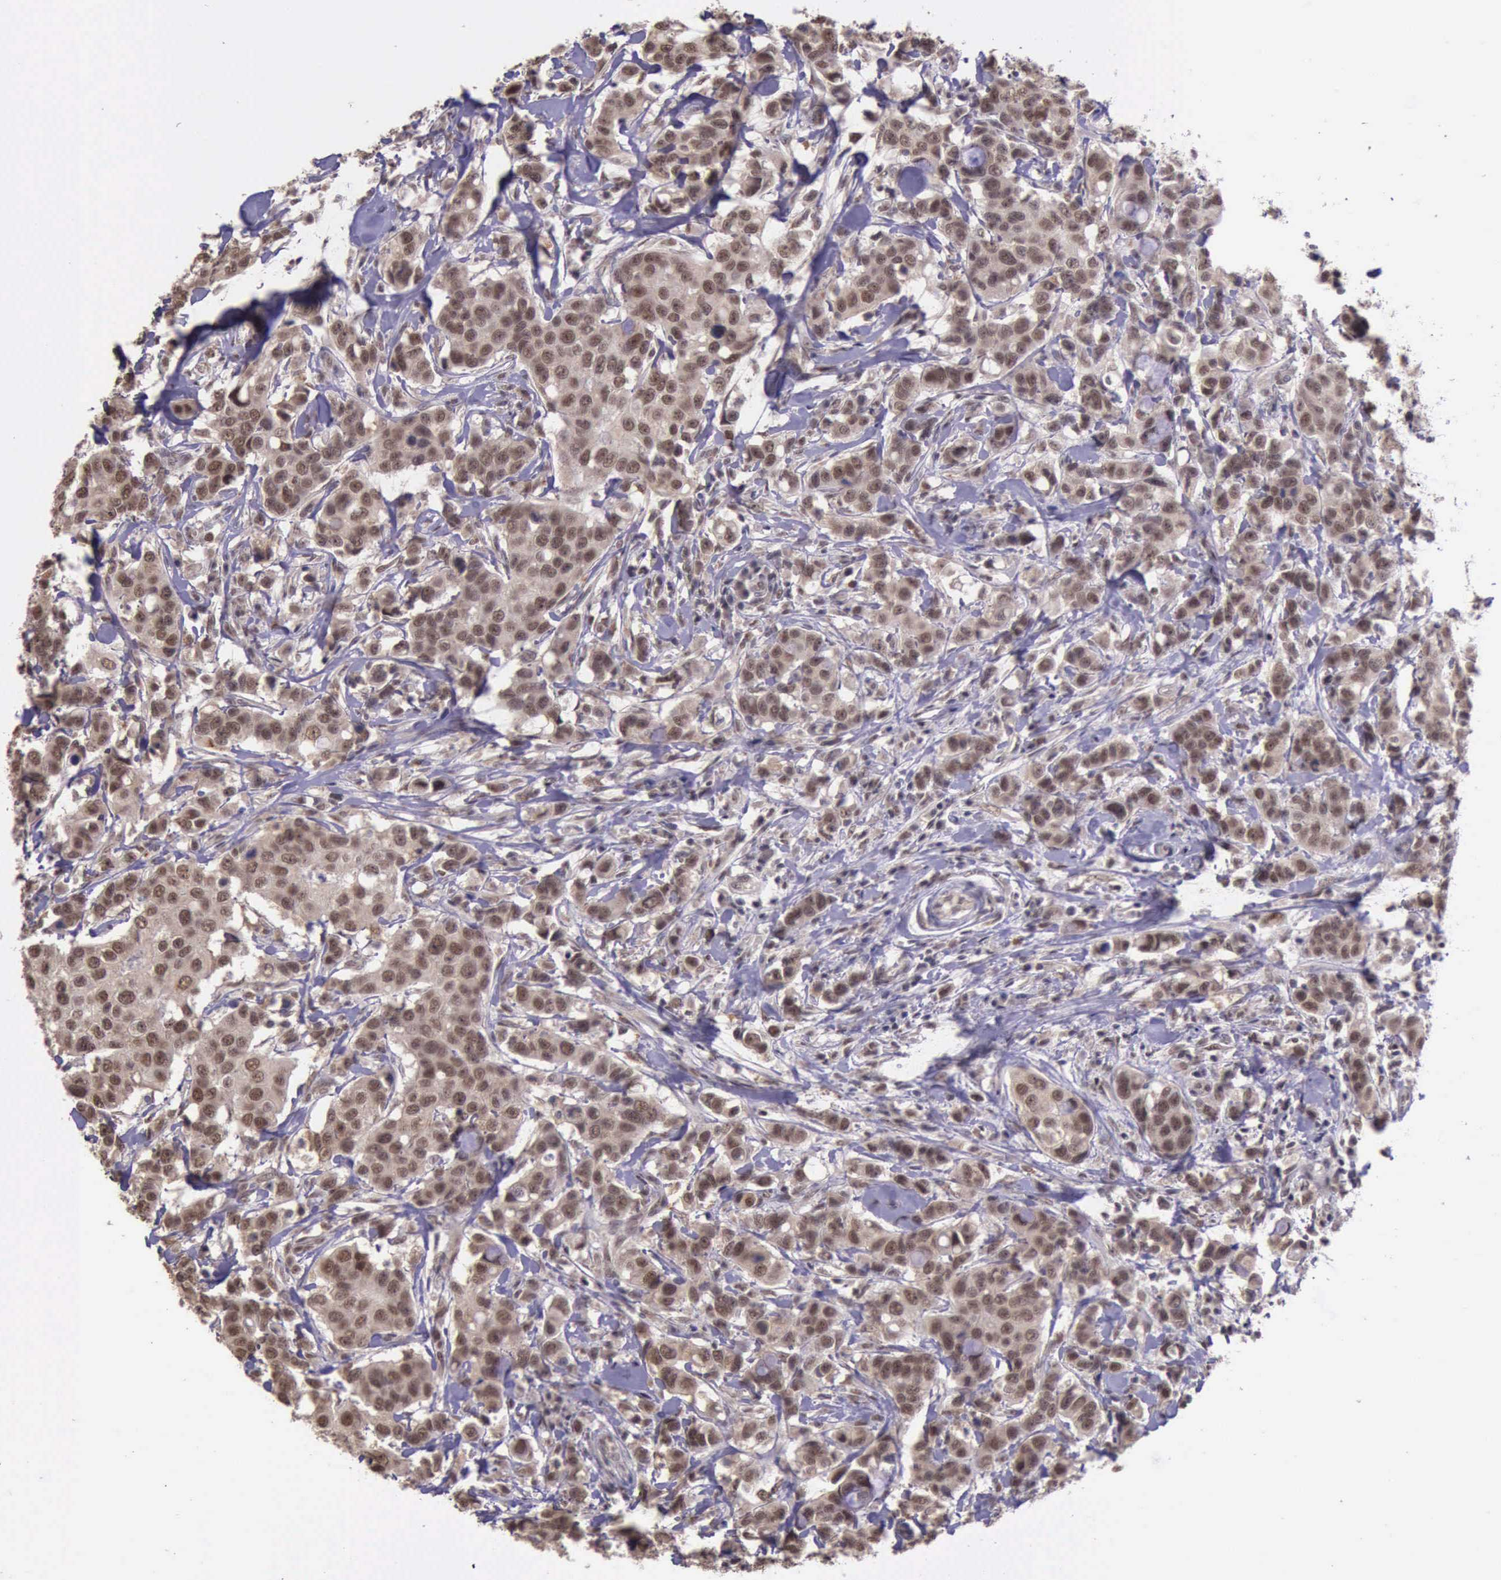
{"staining": {"intensity": "moderate", "quantity": ">75%", "location": "nuclear"}, "tissue": "breast cancer", "cell_type": "Tumor cells", "image_type": "cancer", "snomed": [{"axis": "morphology", "description": "Duct carcinoma"}, {"axis": "topography", "description": "Breast"}], "caption": "Immunohistochemistry micrograph of neoplastic tissue: human breast cancer (invasive ductal carcinoma) stained using immunohistochemistry exhibits medium levels of moderate protein expression localized specifically in the nuclear of tumor cells, appearing as a nuclear brown color.", "gene": "PRPF39", "patient": {"sex": "female", "age": 27}}